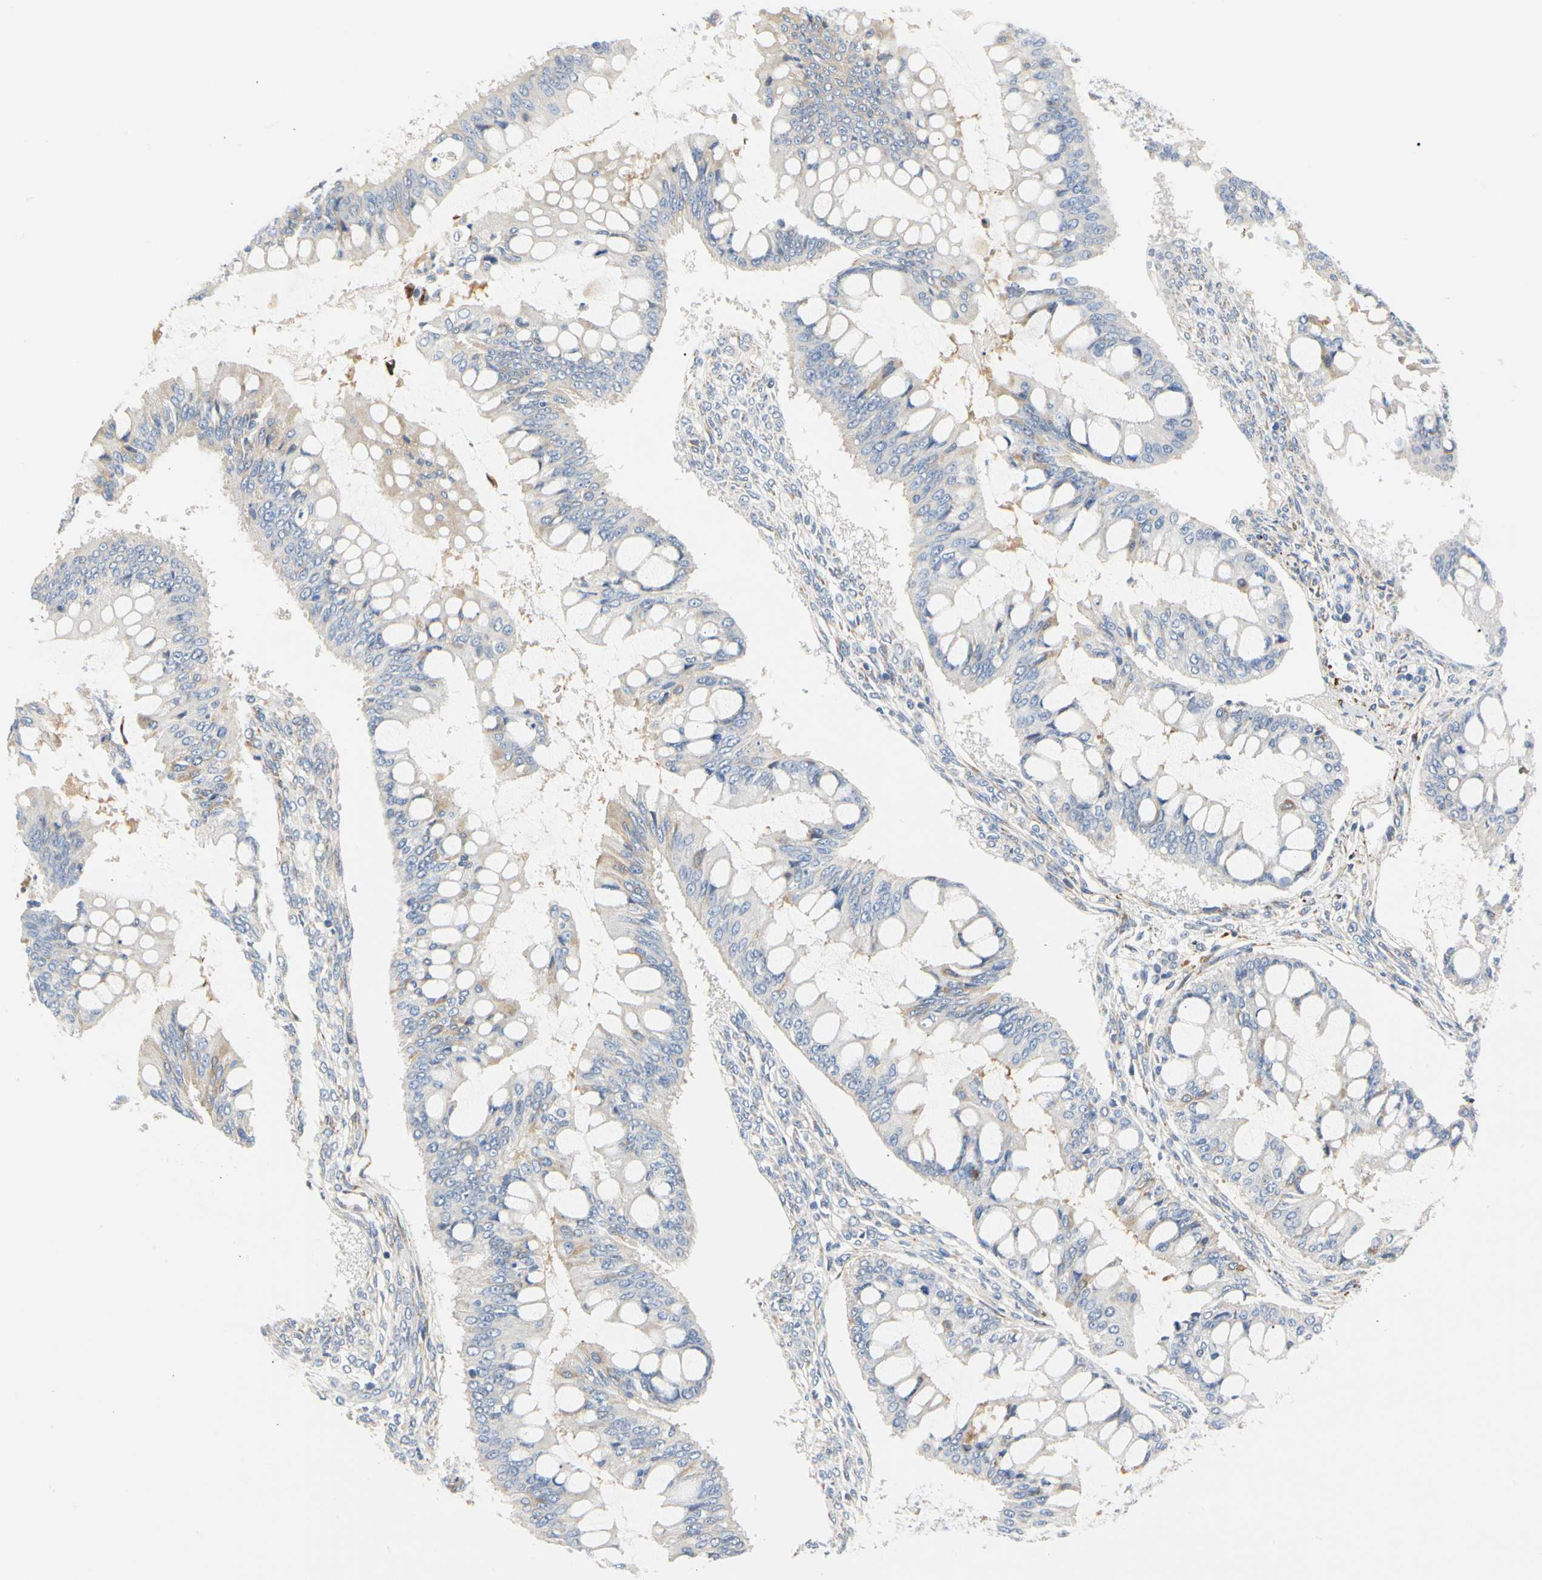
{"staining": {"intensity": "negative", "quantity": "none", "location": "none"}, "tissue": "ovarian cancer", "cell_type": "Tumor cells", "image_type": "cancer", "snomed": [{"axis": "morphology", "description": "Cystadenocarcinoma, mucinous, NOS"}, {"axis": "topography", "description": "Ovary"}], "caption": "This is a image of IHC staining of mucinous cystadenocarcinoma (ovarian), which shows no positivity in tumor cells. (DAB immunohistochemistry (IHC) visualized using brightfield microscopy, high magnification).", "gene": "ZNF236", "patient": {"sex": "female", "age": 73}}